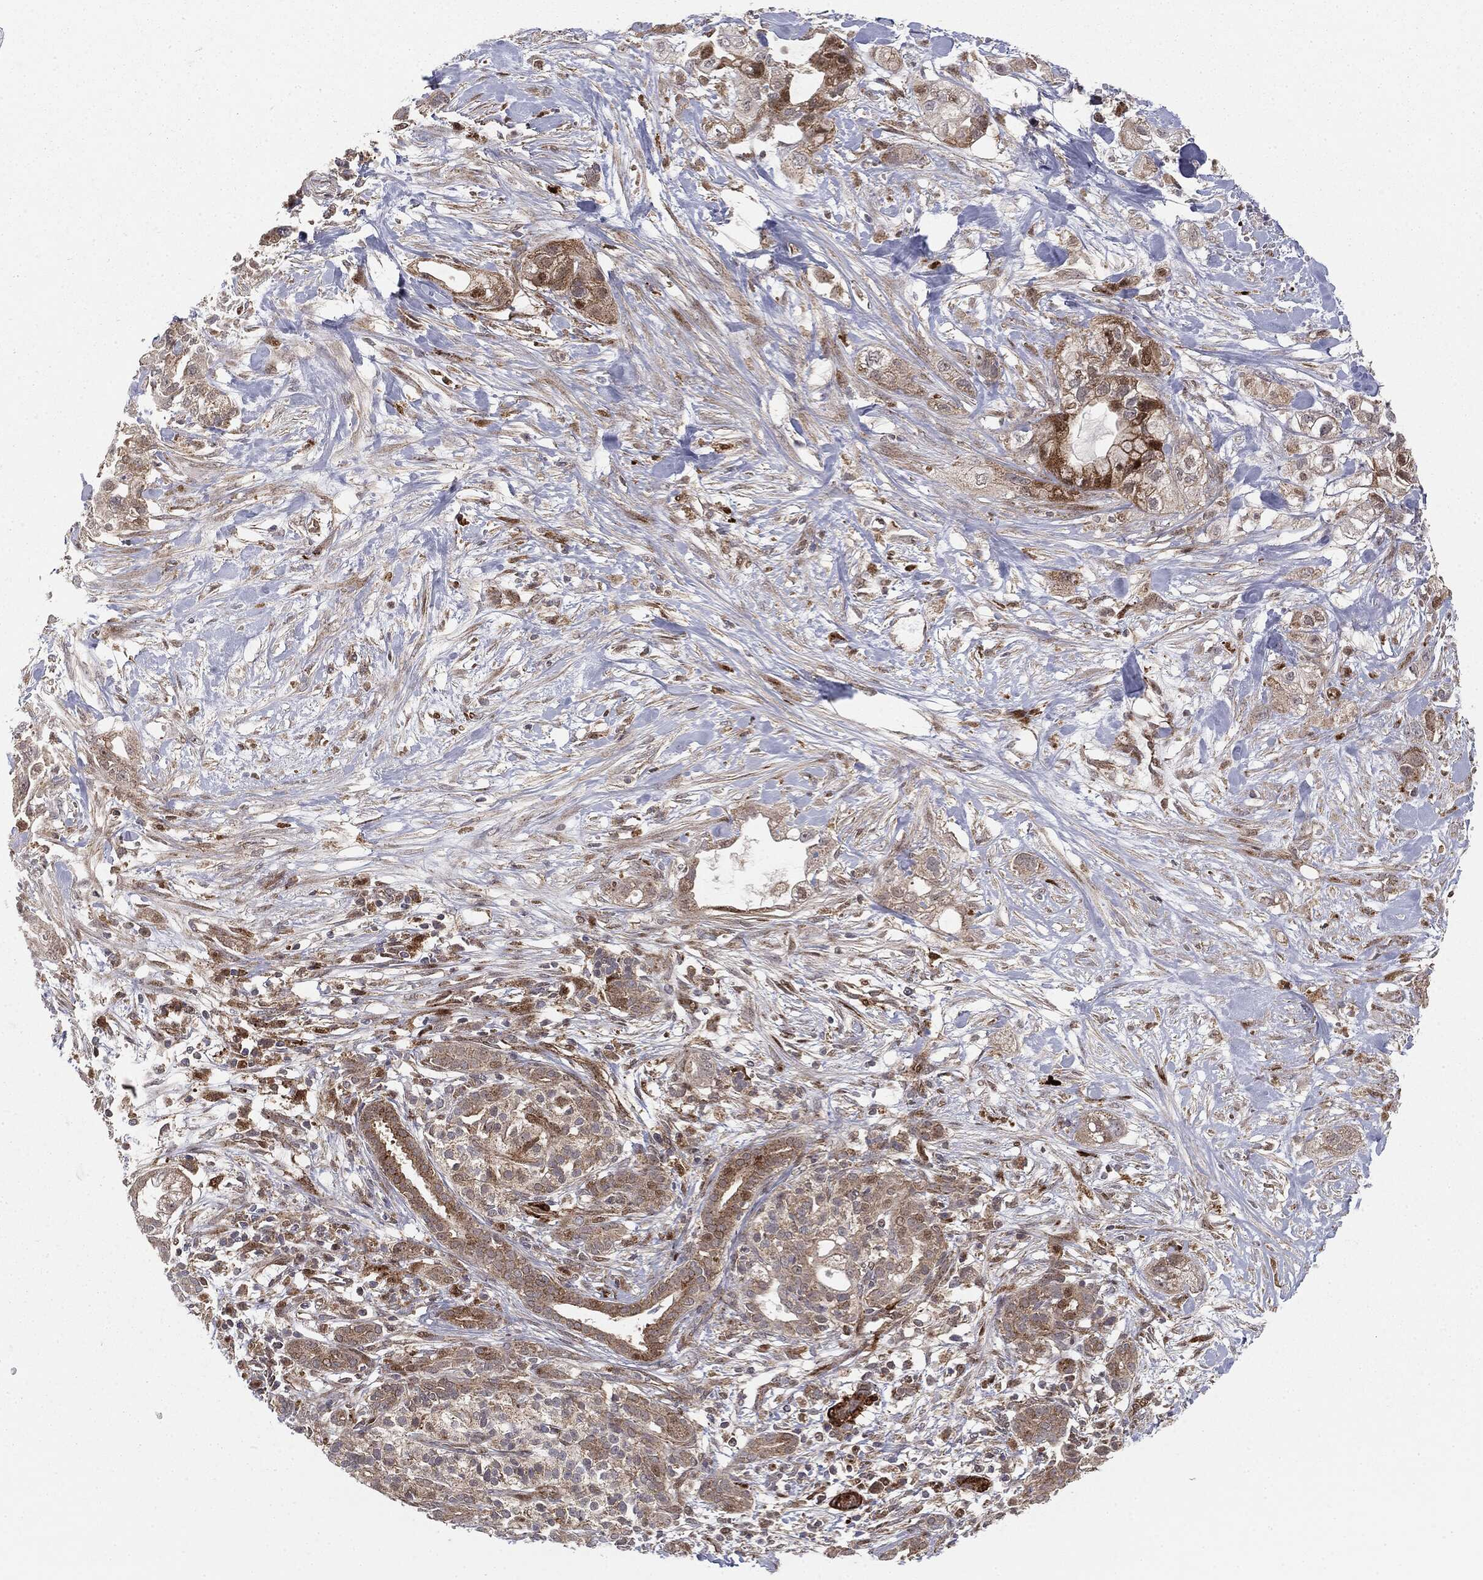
{"staining": {"intensity": "negative", "quantity": "none", "location": "none"}, "tissue": "pancreatic cancer", "cell_type": "Tumor cells", "image_type": "cancer", "snomed": [{"axis": "morphology", "description": "Adenocarcinoma, NOS"}, {"axis": "topography", "description": "Pancreas"}], "caption": "There is no significant staining in tumor cells of pancreatic cancer (adenocarcinoma). The staining was performed using DAB (3,3'-diaminobenzidine) to visualize the protein expression in brown, while the nuclei were stained in blue with hematoxylin (Magnification: 20x).", "gene": "PTEN", "patient": {"sex": "male", "age": 44}}